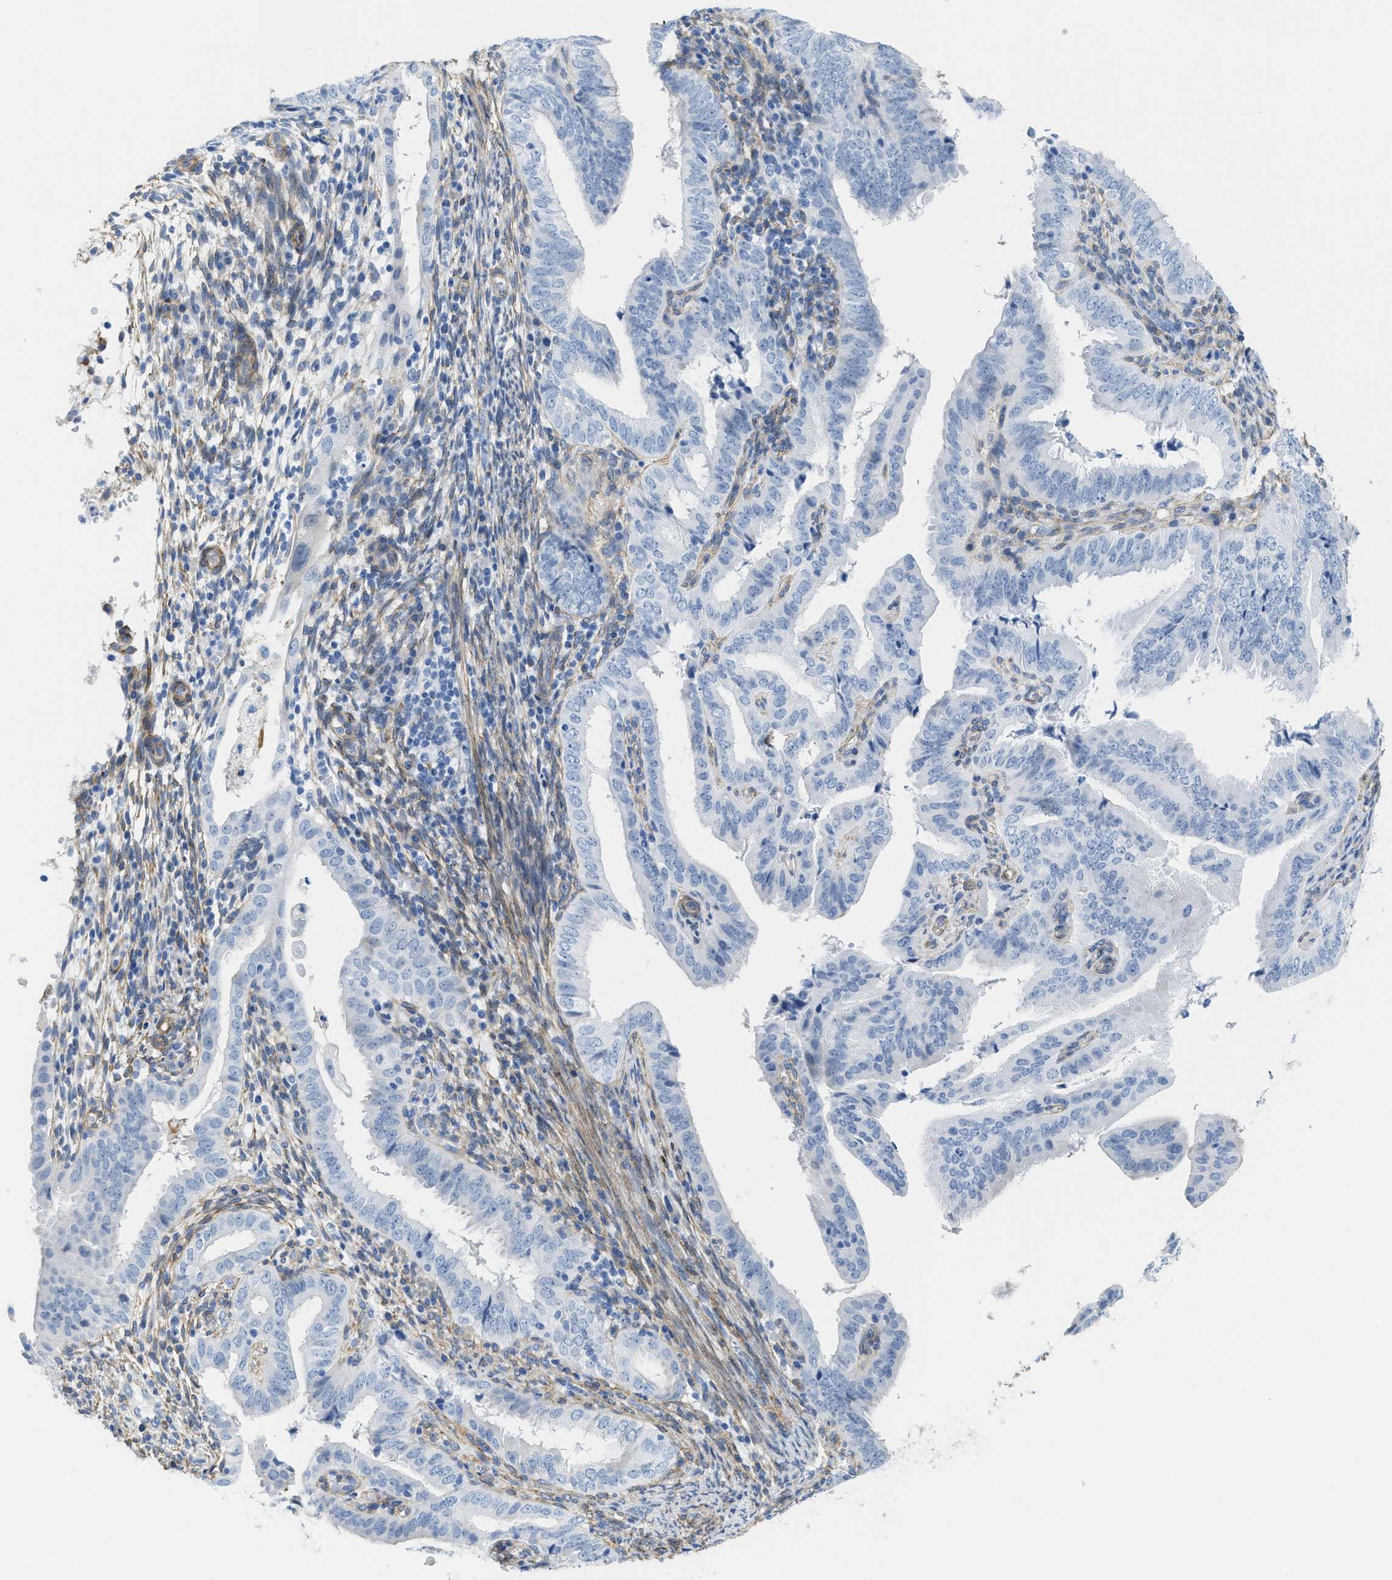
{"staining": {"intensity": "negative", "quantity": "none", "location": "none"}, "tissue": "endometrial cancer", "cell_type": "Tumor cells", "image_type": "cancer", "snomed": [{"axis": "morphology", "description": "Adenocarcinoma, NOS"}, {"axis": "topography", "description": "Endometrium"}], "caption": "A high-resolution image shows immunohistochemistry staining of endometrial cancer (adenocarcinoma), which reveals no significant expression in tumor cells.", "gene": "TUB", "patient": {"sex": "female", "age": 58}}